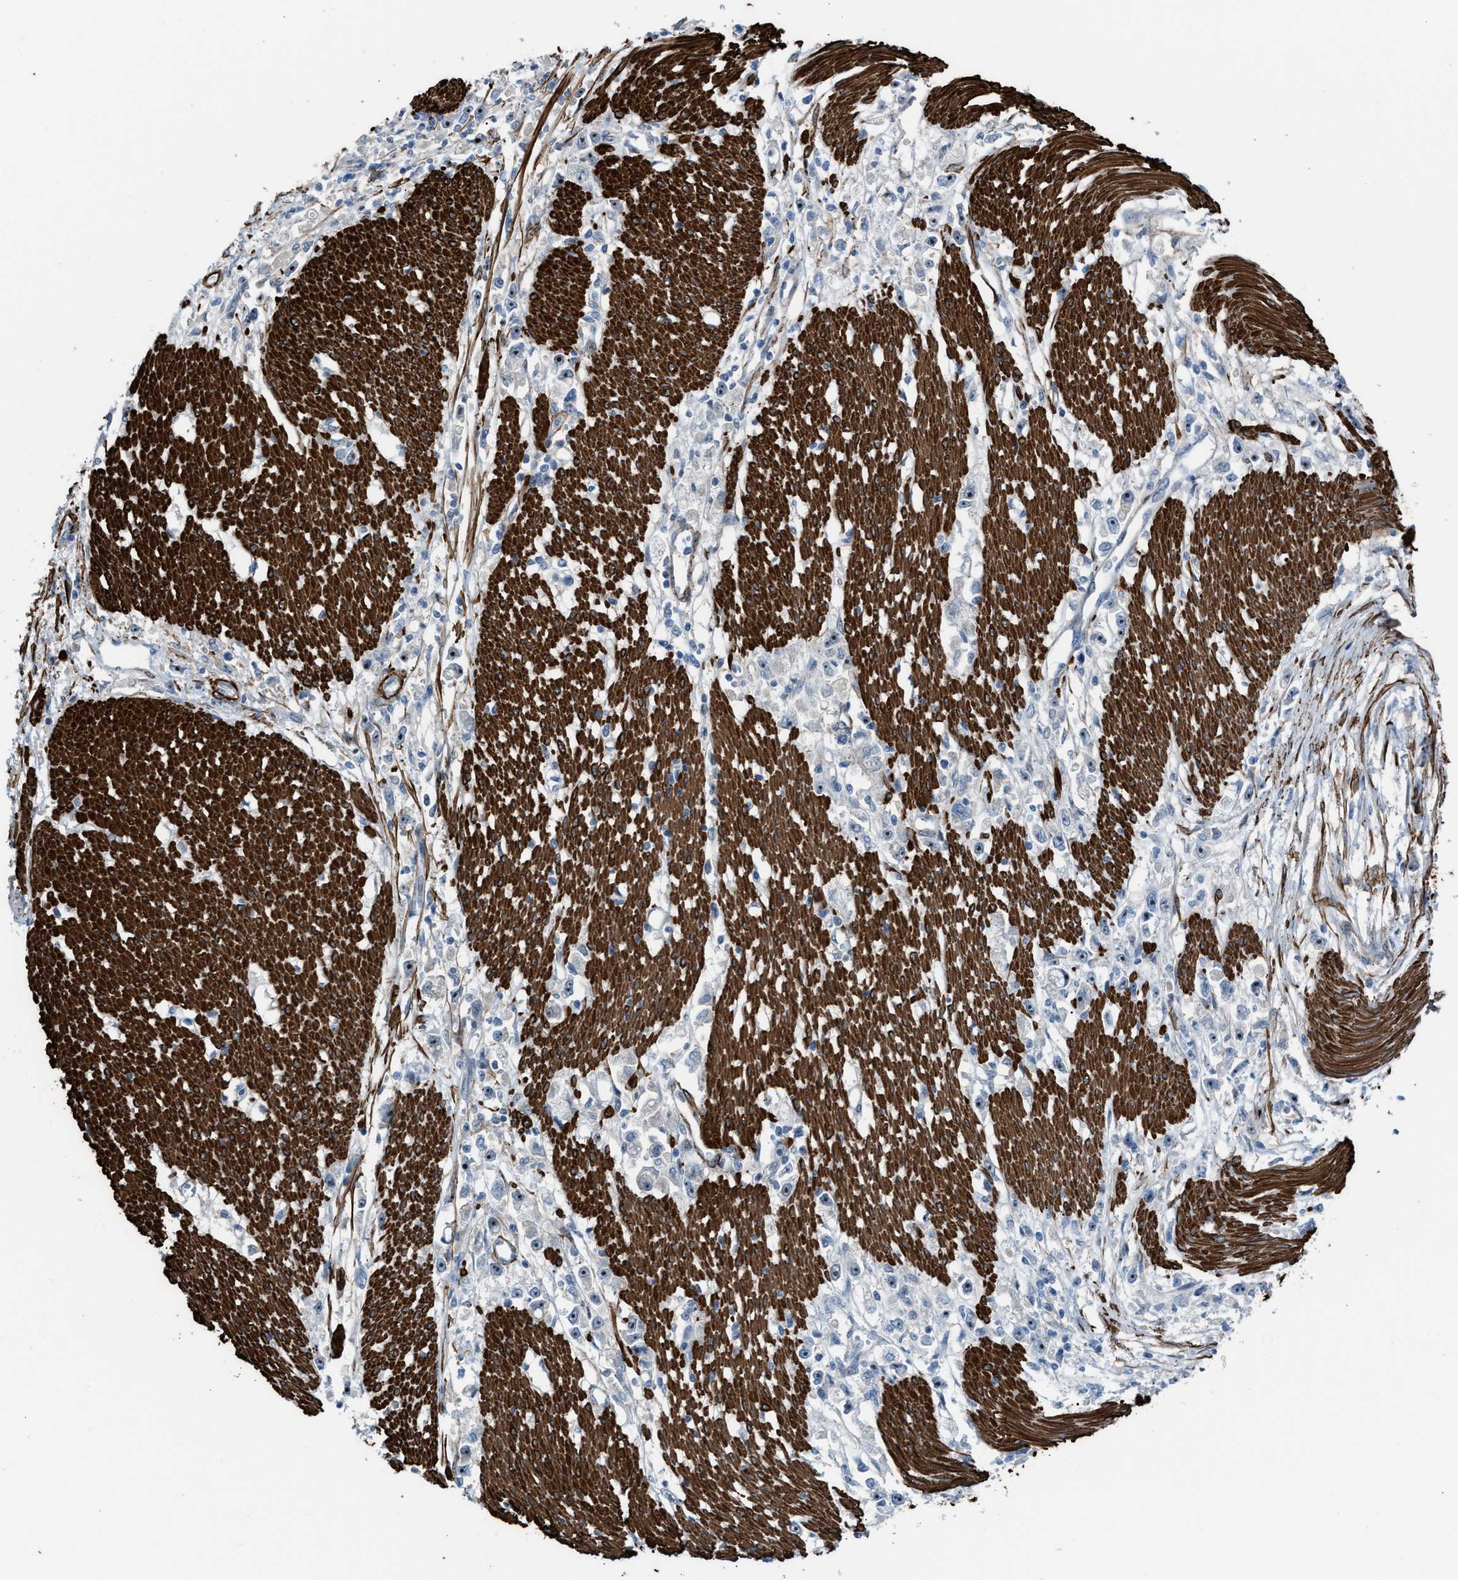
{"staining": {"intensity": "moderate", "quantity": "<25%", "location": "nuclear"}, "tissue": "stomach cancer", "cell_type": "Tumor cells", "image_type": "cancer", "snomed": [{"axis": "morphology", "description": "Adenocarcinoma, NOS"}, {"axis": "topography", "description": "Stomach"}], "caption": "Adenocarcinoma (stomach) stained with a protein marker reveals moderate staining in tumor cells.", "gene": "NQO2", "patient": {"sex": "female", "age": 59}}